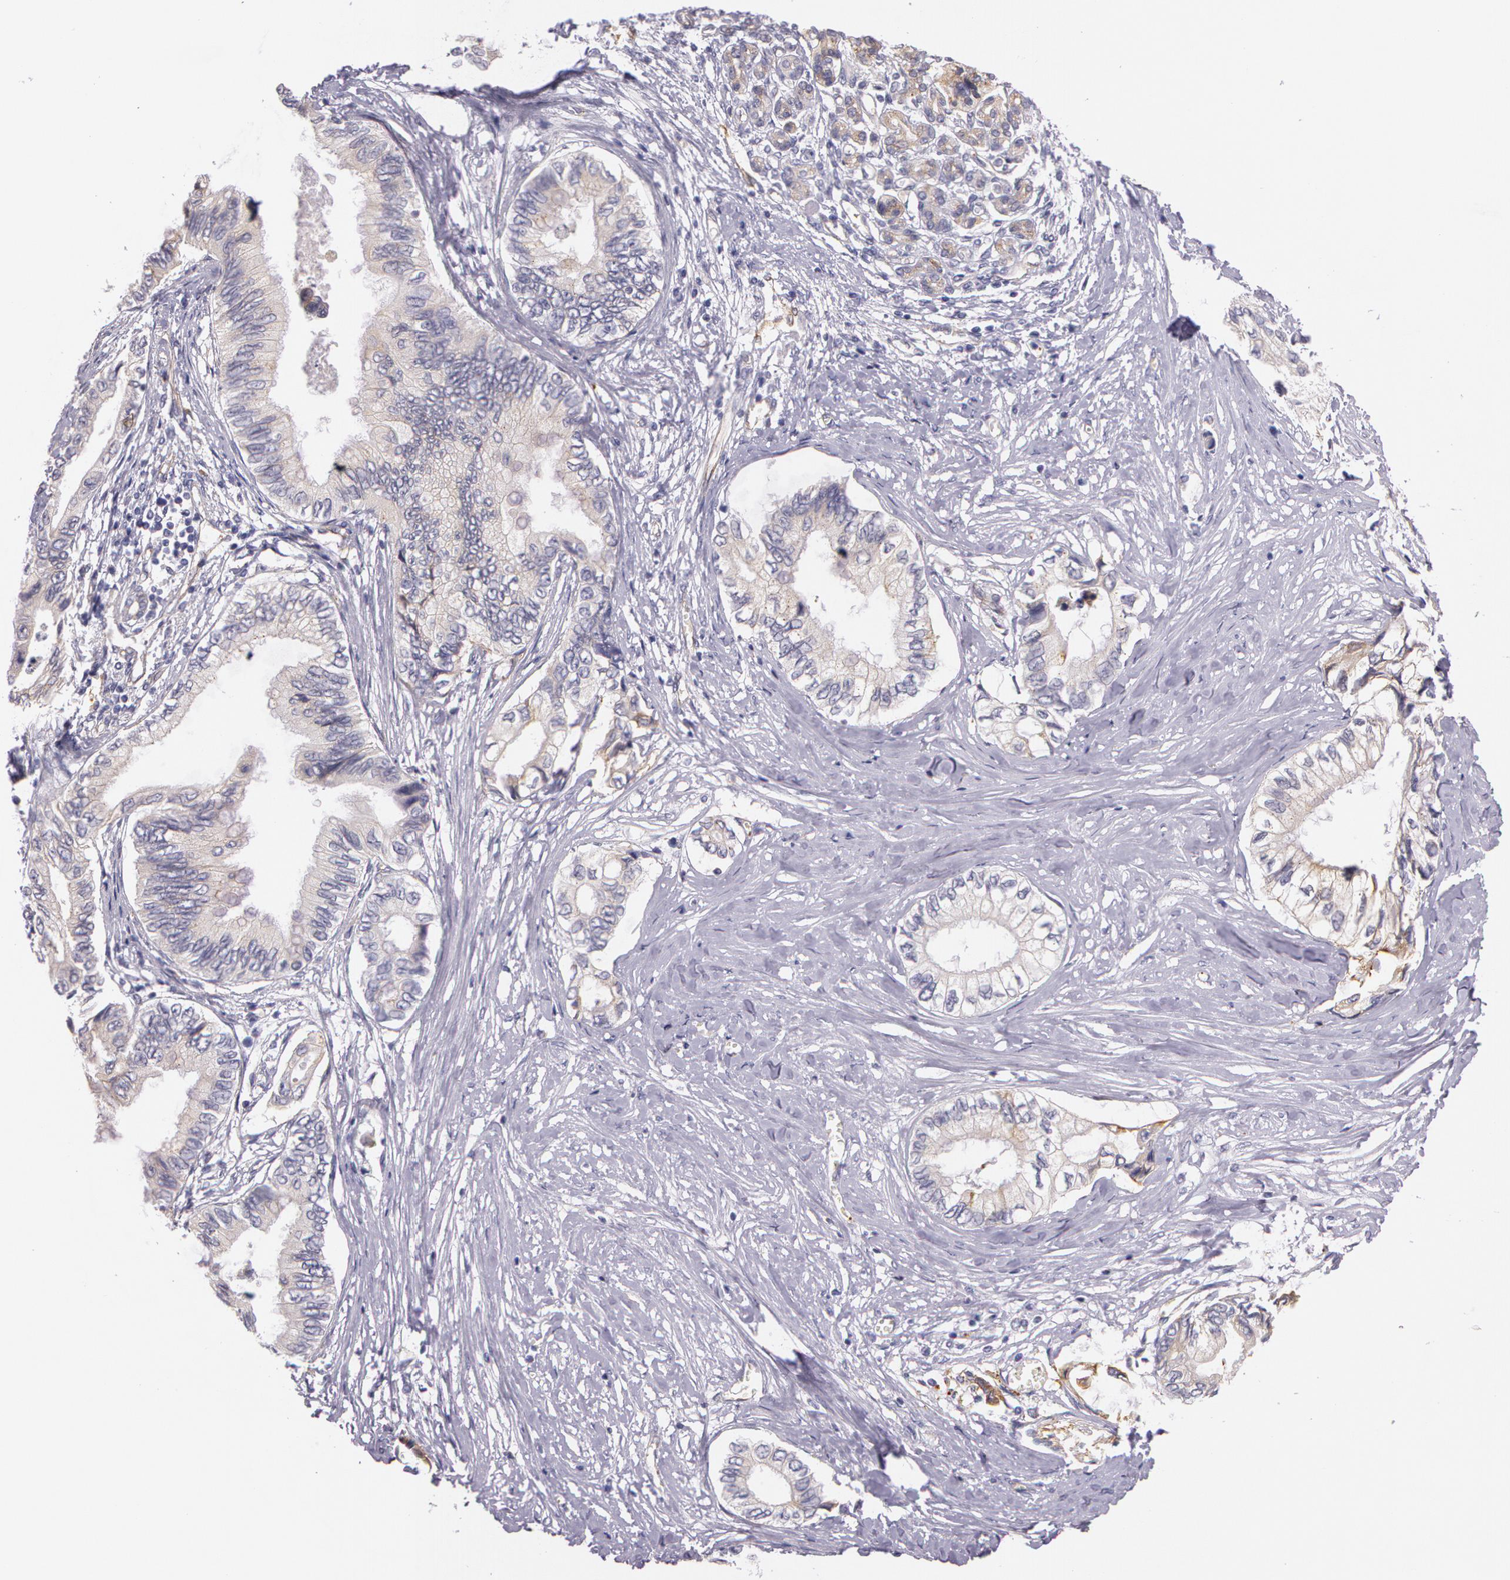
{"staining": {"intensity": "weak", "quantity": "25%-75%", "location": "cytoplasmic/membranous"}, "tissue": "pancreatic cancer", "cell_type": "Tumor cells", "image_type": "cancer", "snomed": [{"axis": "morphology", "description": "Adenocarcinoma, NOS"}, {"axis": "topography", "description": "Pancreas"}], "caption": "Immunohistochemical staining of pancreatic cancer (adenocarcinoma) displays low levels of weak cytoplasmic/membranous positivity in about 25%-75% of tumor cells.", "gene": "APP", "patient": {"sex": "female", "age": 66}}